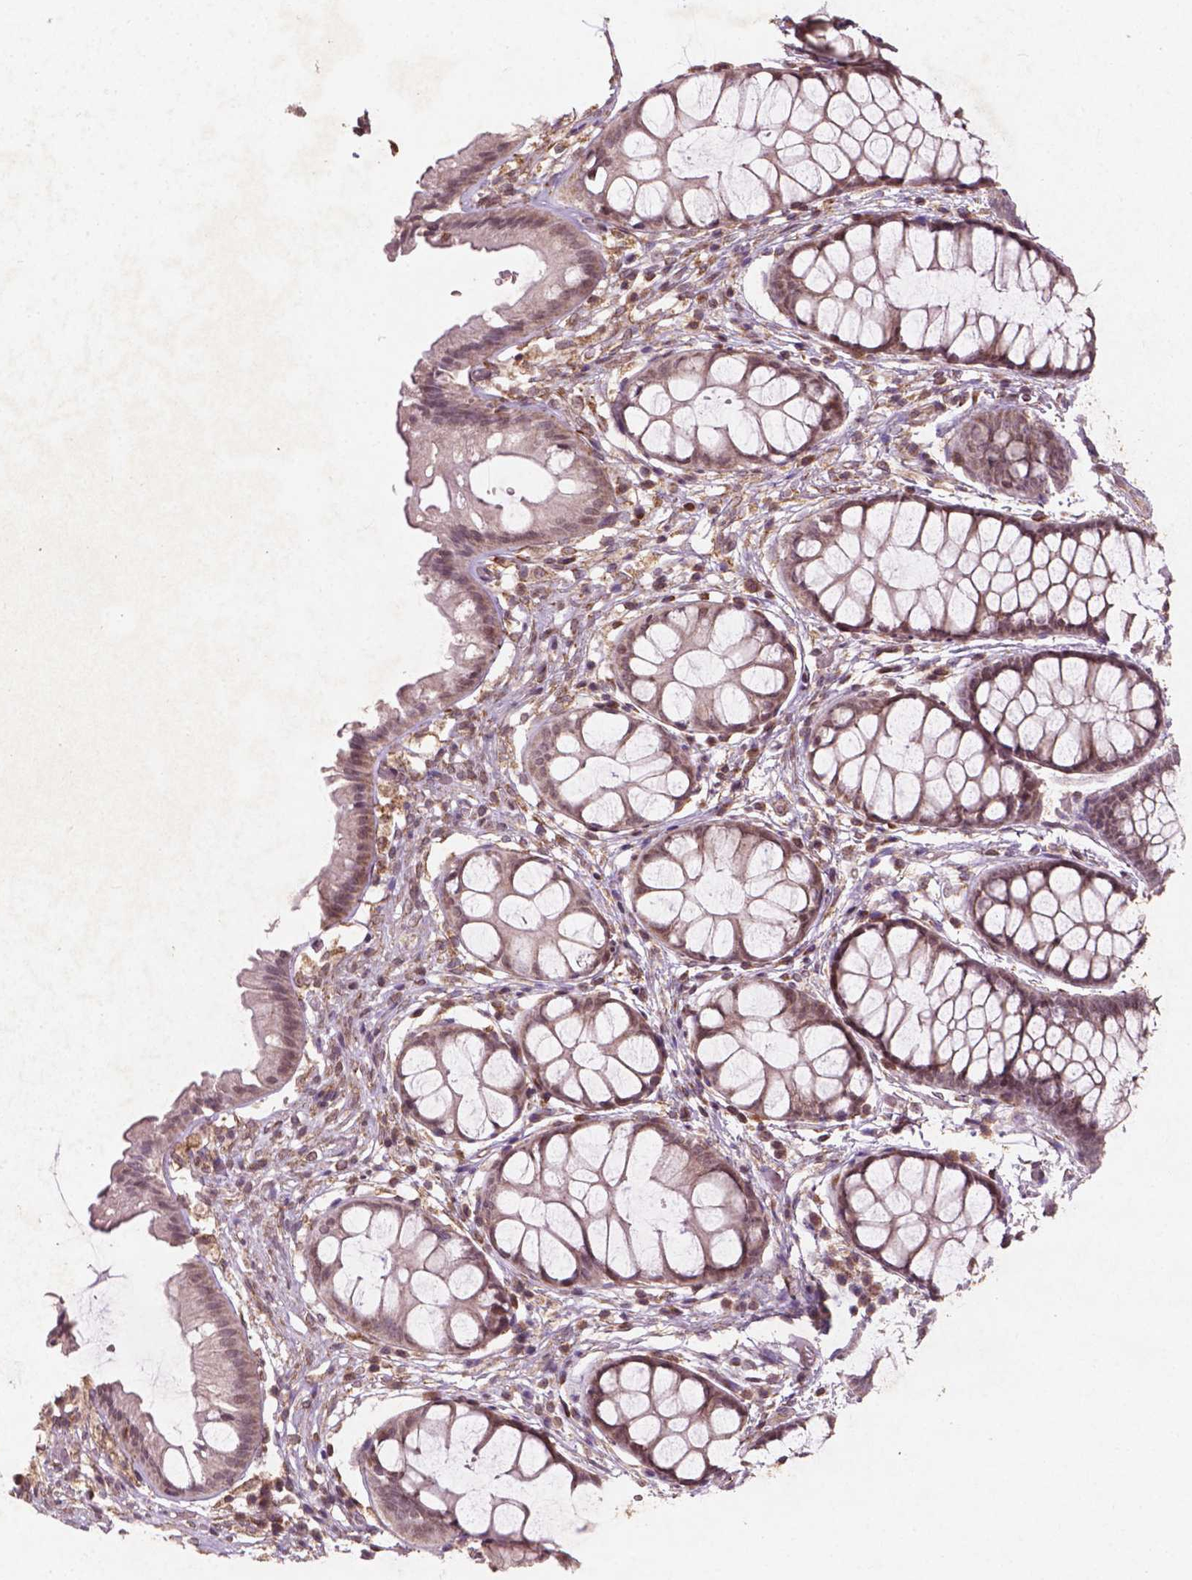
{"staining": {"intensity": "weak", "quantity": "25%-75%", "location": "cytoplasmic/membranous"}, "tissue": "rectum", "cell_type": "Glandular cells", "image_type": "normal", "snomed": [{"axis": "morphology", "description": "Normal tissue, NOS"}, {"axis": "topography", "description": "Rectum"}], "caption": "A micrograph of rectum stained for a protein displays weak cytoplasmic/membranous brown staining in glandular cells. (IHC, brightfield microscopy, high magnification).", "gene": "SMAD2", "patient": {"sex": "female", "age": 62}}